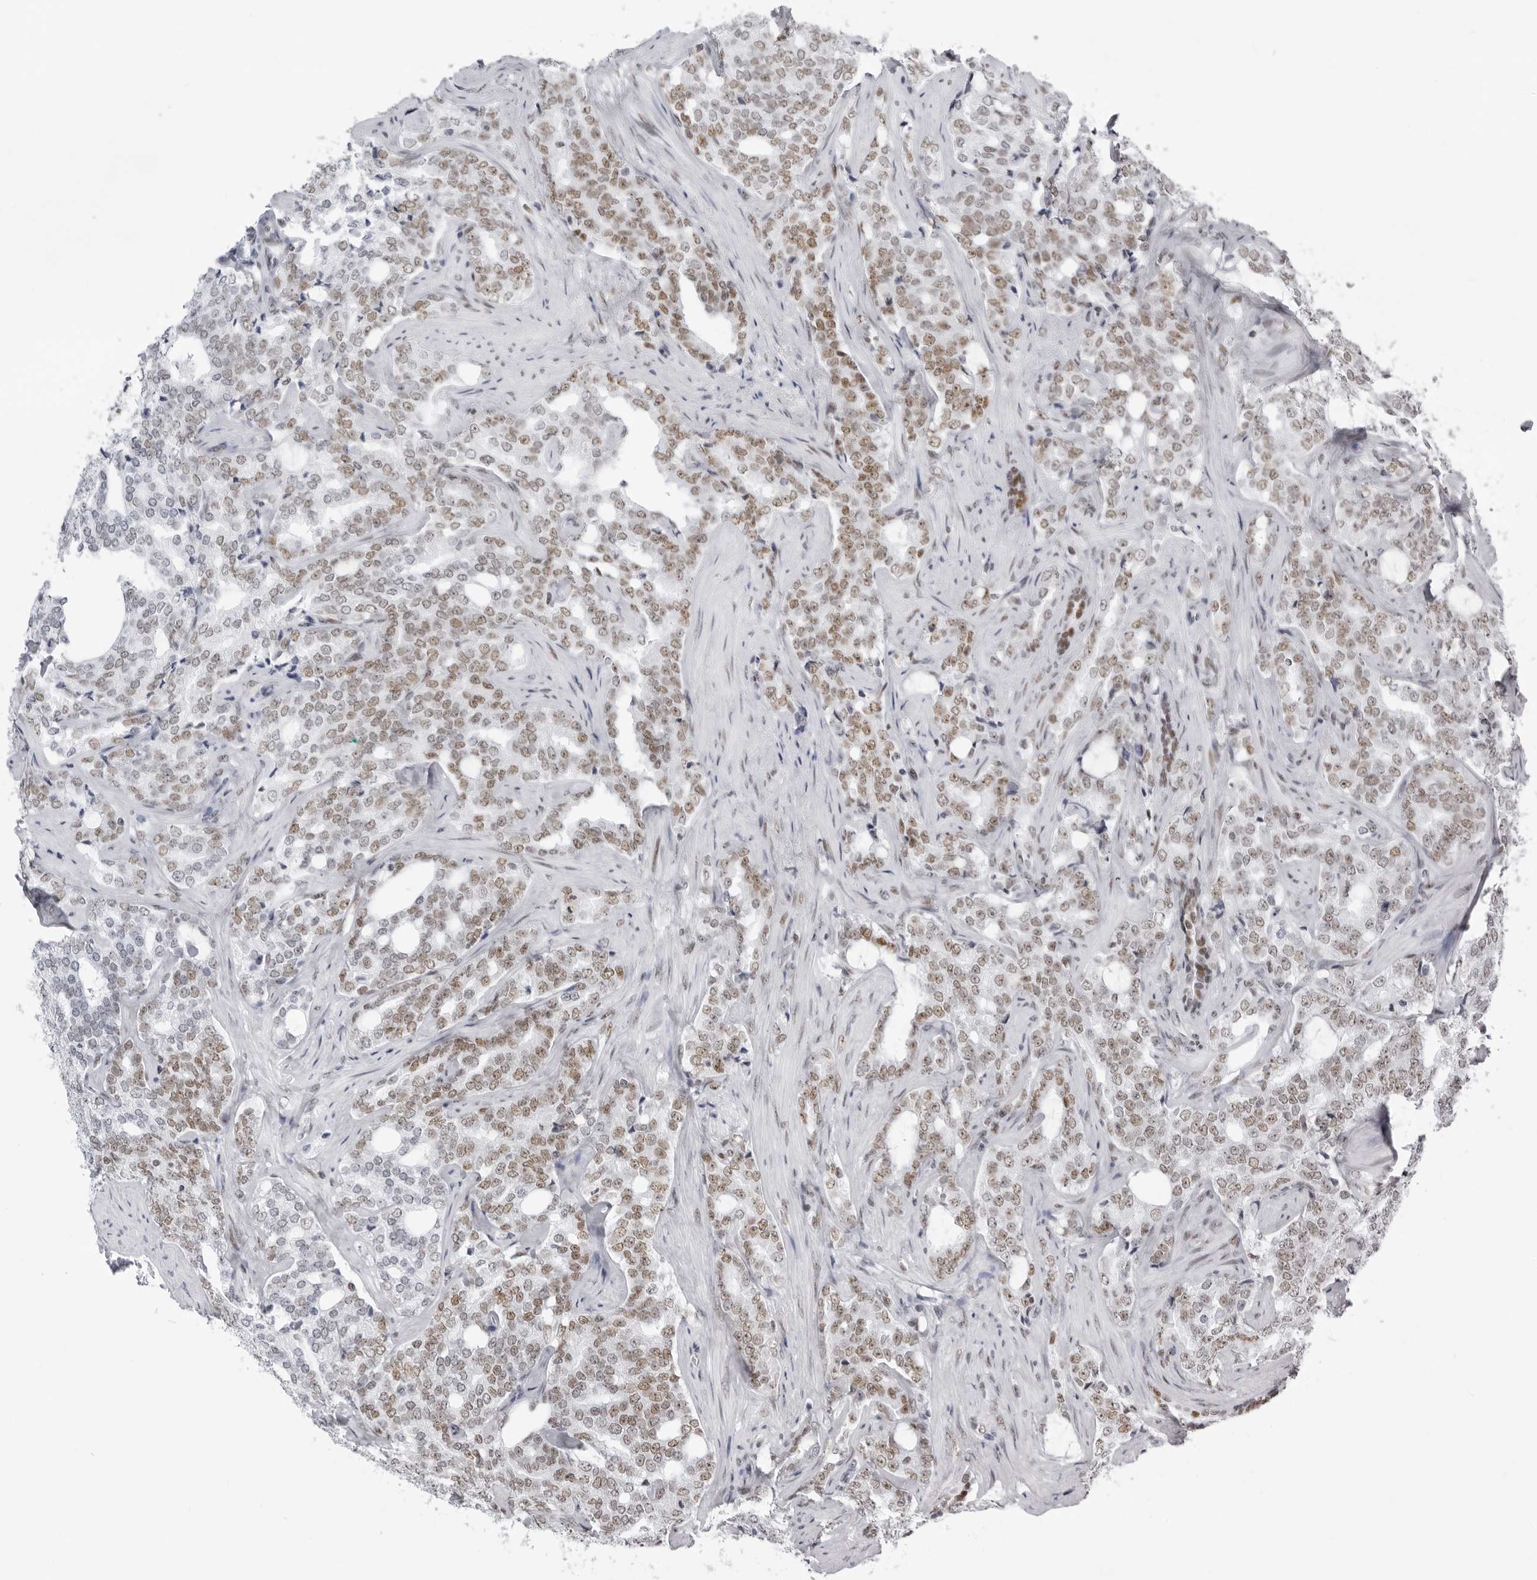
{"staining": {"intensity": "moderate", "quantity": ">75%", "location": "nuclear"}, "tissue": "prostate cancer", "cell_type": "Tumor cells", "image_type": "cancer", "snomed": [{"axis": "morphology", "description": "Adenocarcinoma, High grade"}, {"axis": "topography", "description": "Prostate"}], "caption": "Protein analysis of prostate high-grade adenocarcinoma tissue shows moderate nuclear staining in approximately >75% of tumor cells.", "gene": "IRF2BP2", "patient": {"sex": "male", "age": 64}}